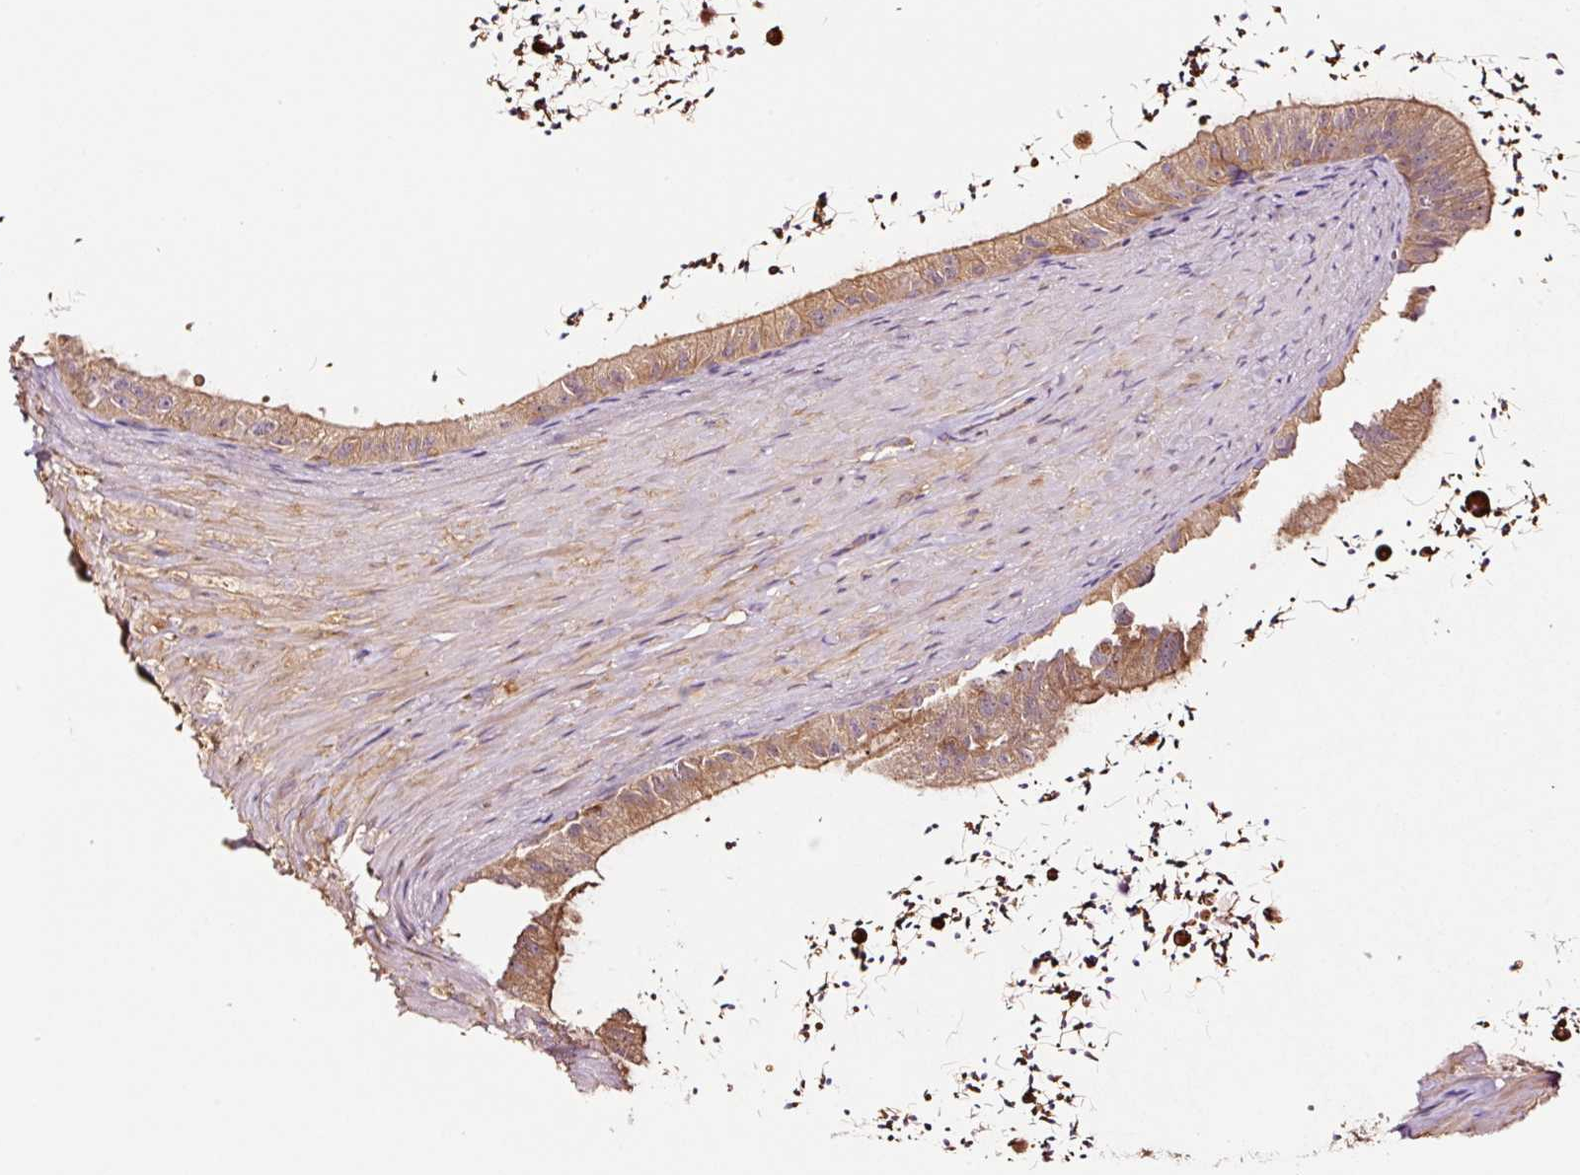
{"staining": {"intensity": "moderate", "quantity": ">75%", "location": "cytoplasmic/membranous"}, "tissue": "epididymis", "cell_type": "Glandular cells", "image_type": "normal", "snomed": [{"axis": "morphology", "description": "Normal tissue, NOS"}, {"axis": "topography", "description": "Epididymis"}, {"axis": "topography", "description": "Peripheral nerve tissue"}], "caption": "Immunohistochemical staining of benign human epididymis exhibits >75% levels of moderate cytoplasmic/membranous protein positivity in approximately >75% of glandular cells.", "gene": "METAP1", "patient": {"sex": "male", "age": 32}}